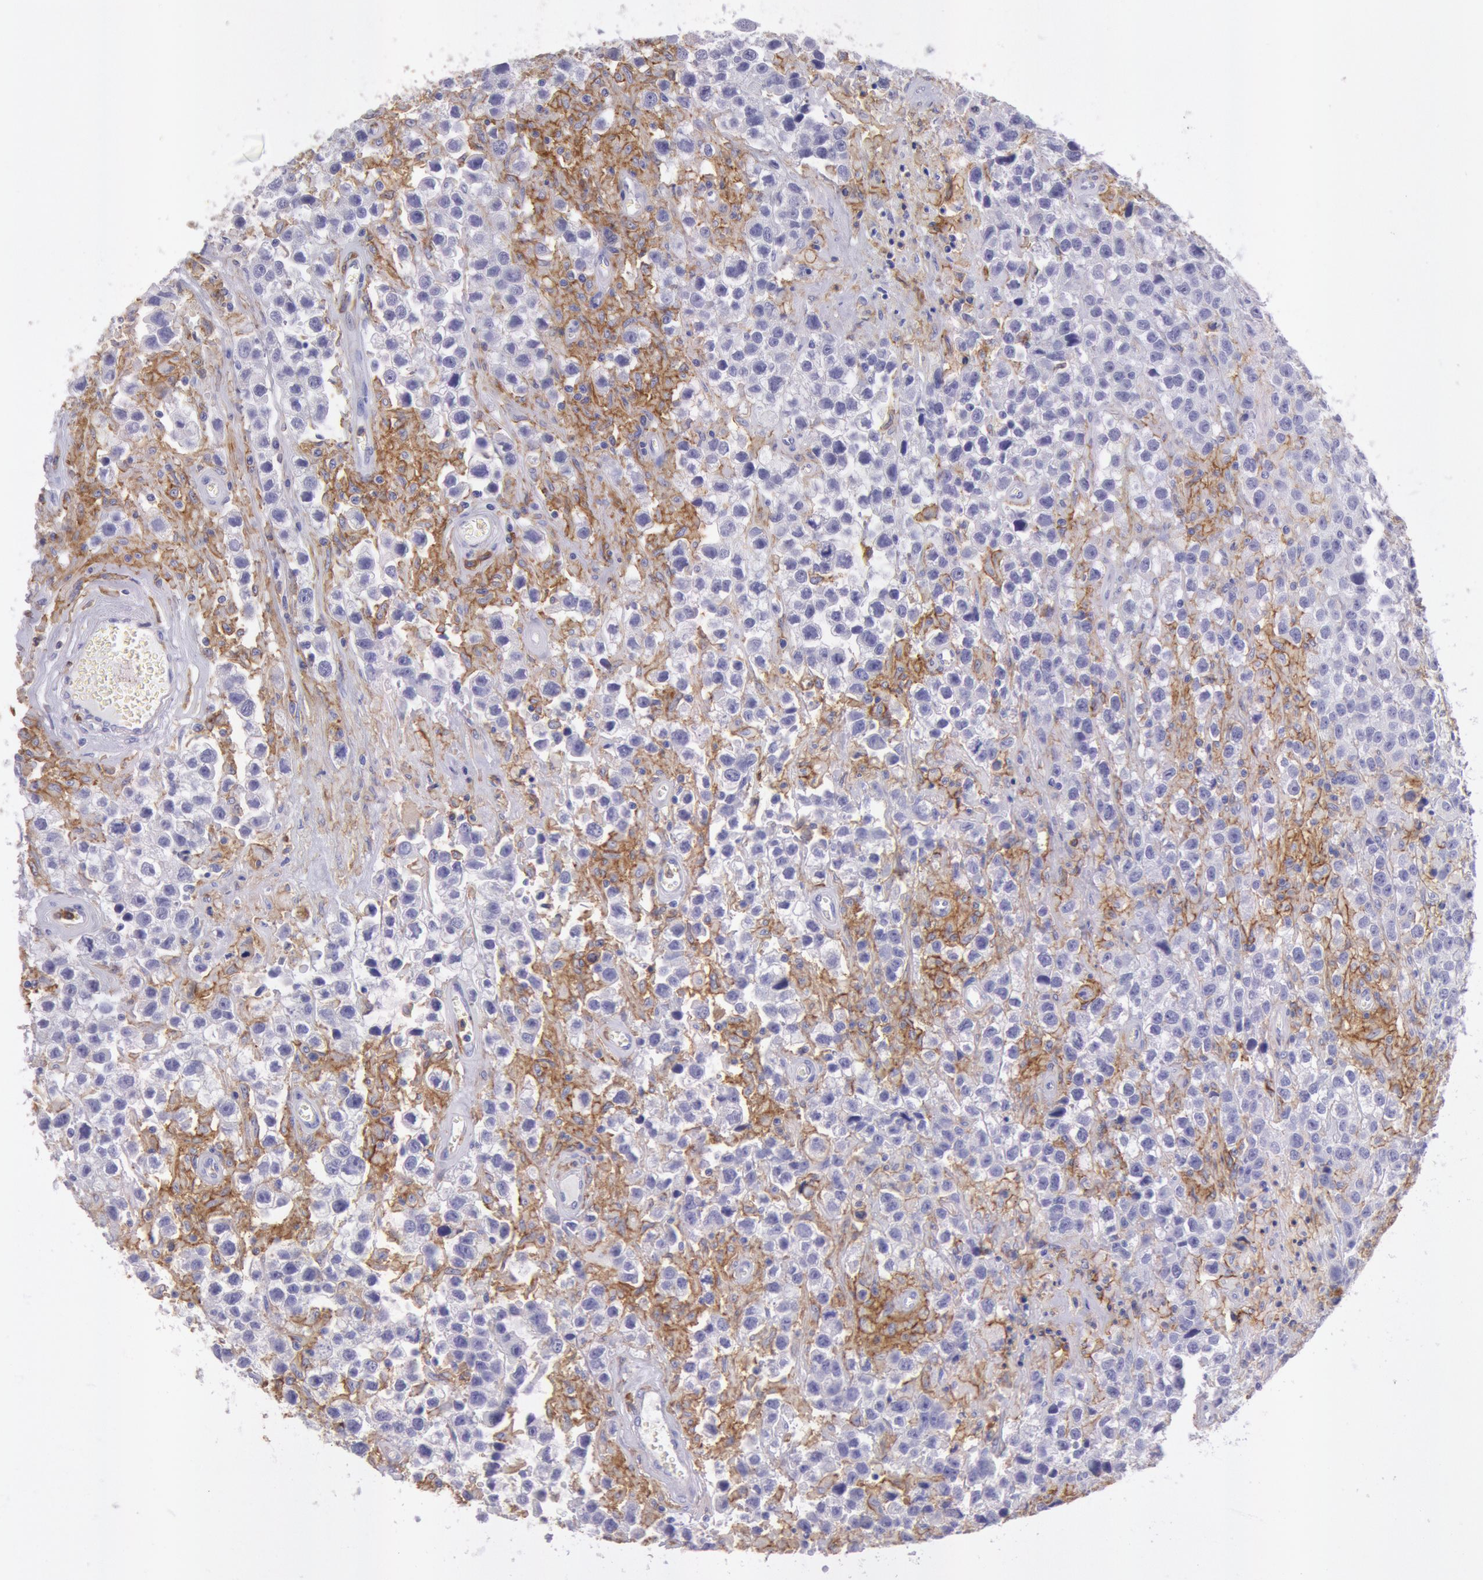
{"staining": {"intensity": "negative", "quantity": "none", "location": "none"}, "tissue": "testis cancer", "cell_type": "Tumor cells", "image_type": "cancer", "snomed": [{"axis": "morphology", "description": "Seminoma, NOS"}, {"axis": "topography", "description": "Testis"}], "caption": "This is an IHC micrograph of testis cancer. There is no positivity in tumor cells.", "gene": "LYN", "patient": {"sex": "male", "age": 43}}